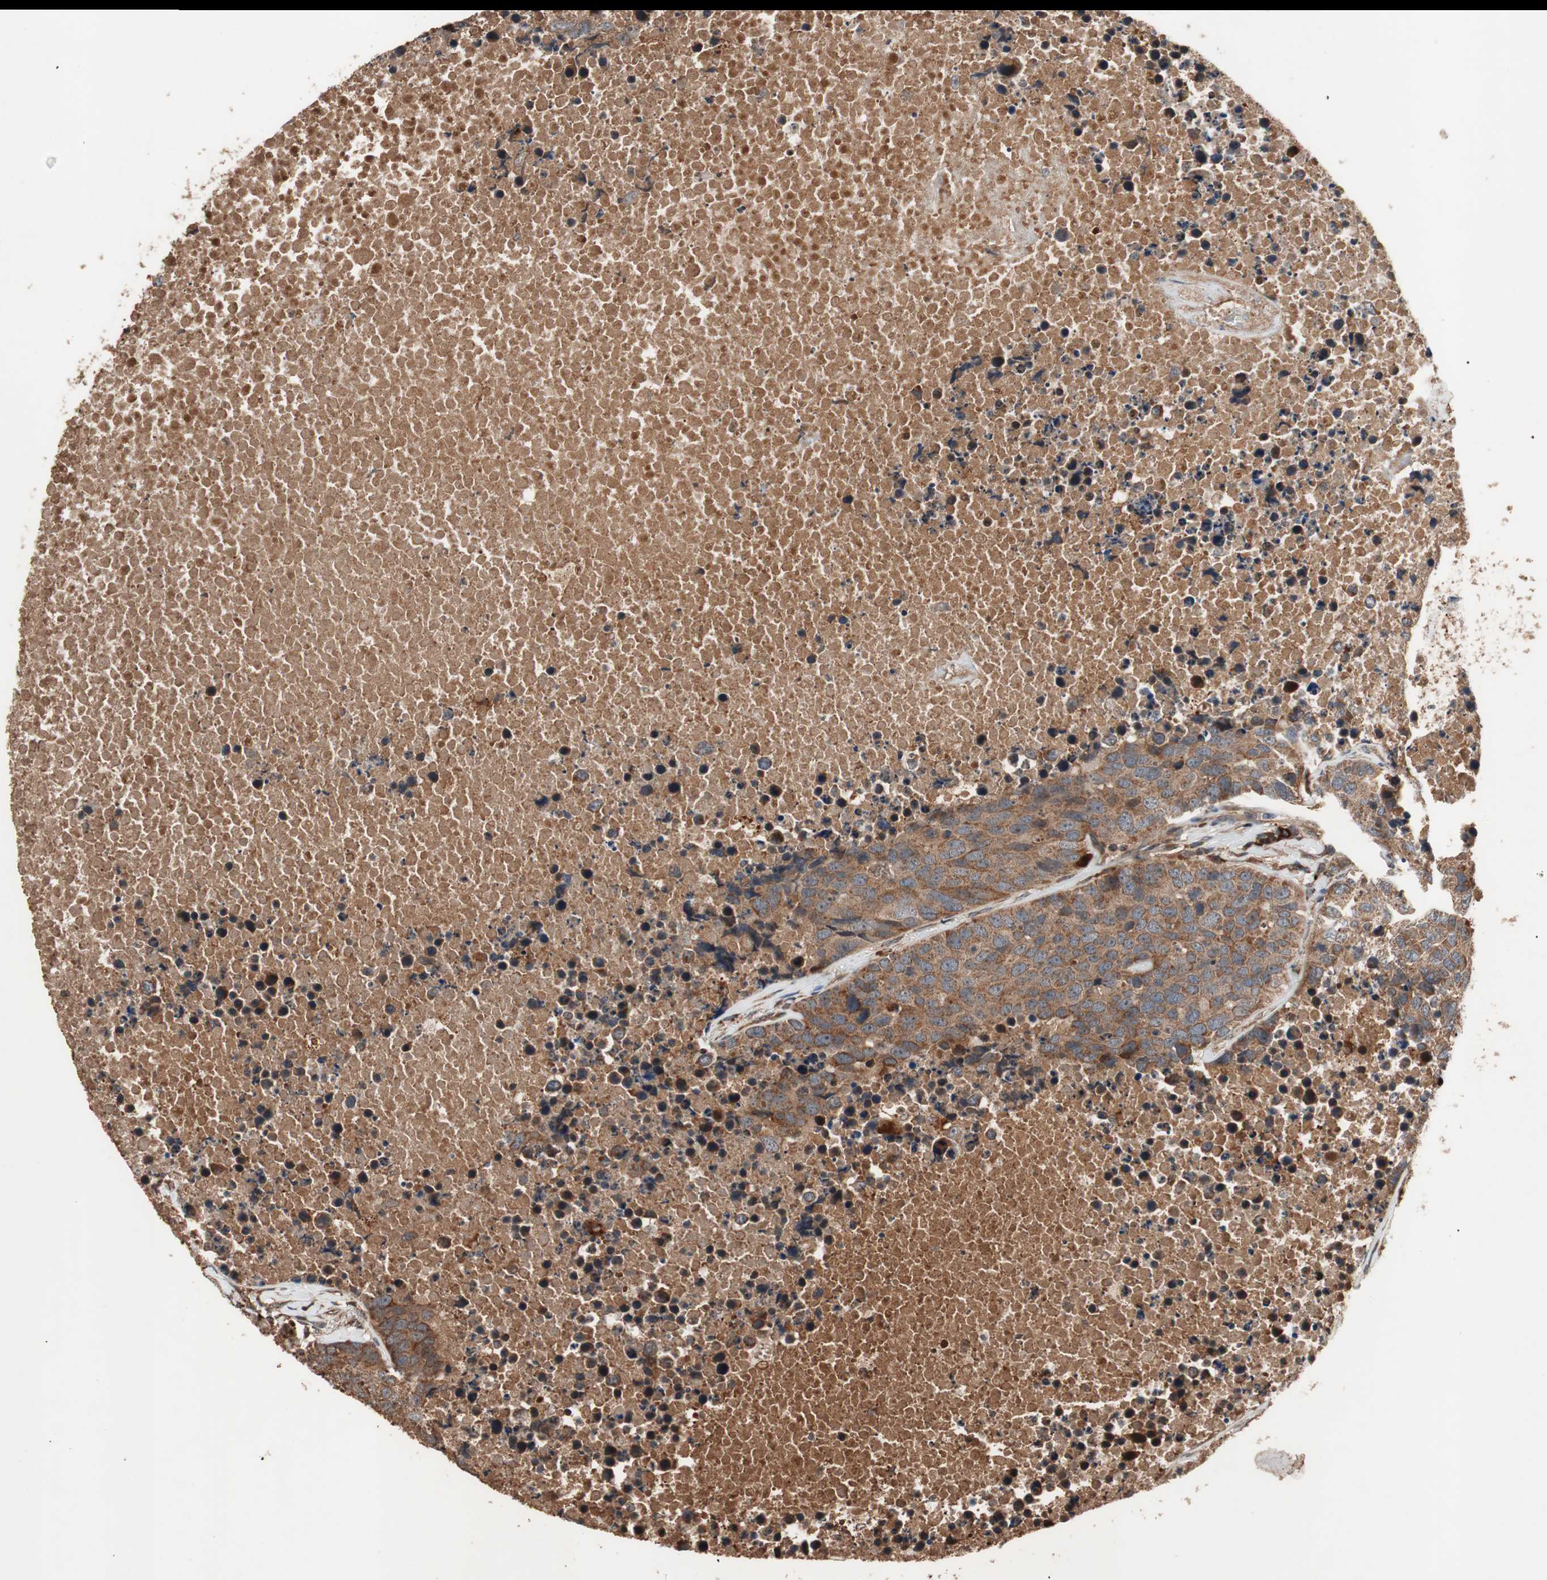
{"staining": {"intensity": "strong", "quantity": ">75%", "location": "cytoplasmic/membranous"}, "tissue": "carcinoid", "cell_type": "Tumor cells", "image_type": "cancer", "snomed": [{"axis": "morphology", "description": "Carcinoid, malignant, NOS"}, {"axis": "topography", "description": "Lung"}], "caption": "Malignant carcinoid stained with a brown dye exhibits strong cytoplasmic/membranous positive positivity in approximately >75% of tumor cells.", "gene": "RAB1A", "patient": {"sex": "male", "age": 60}}